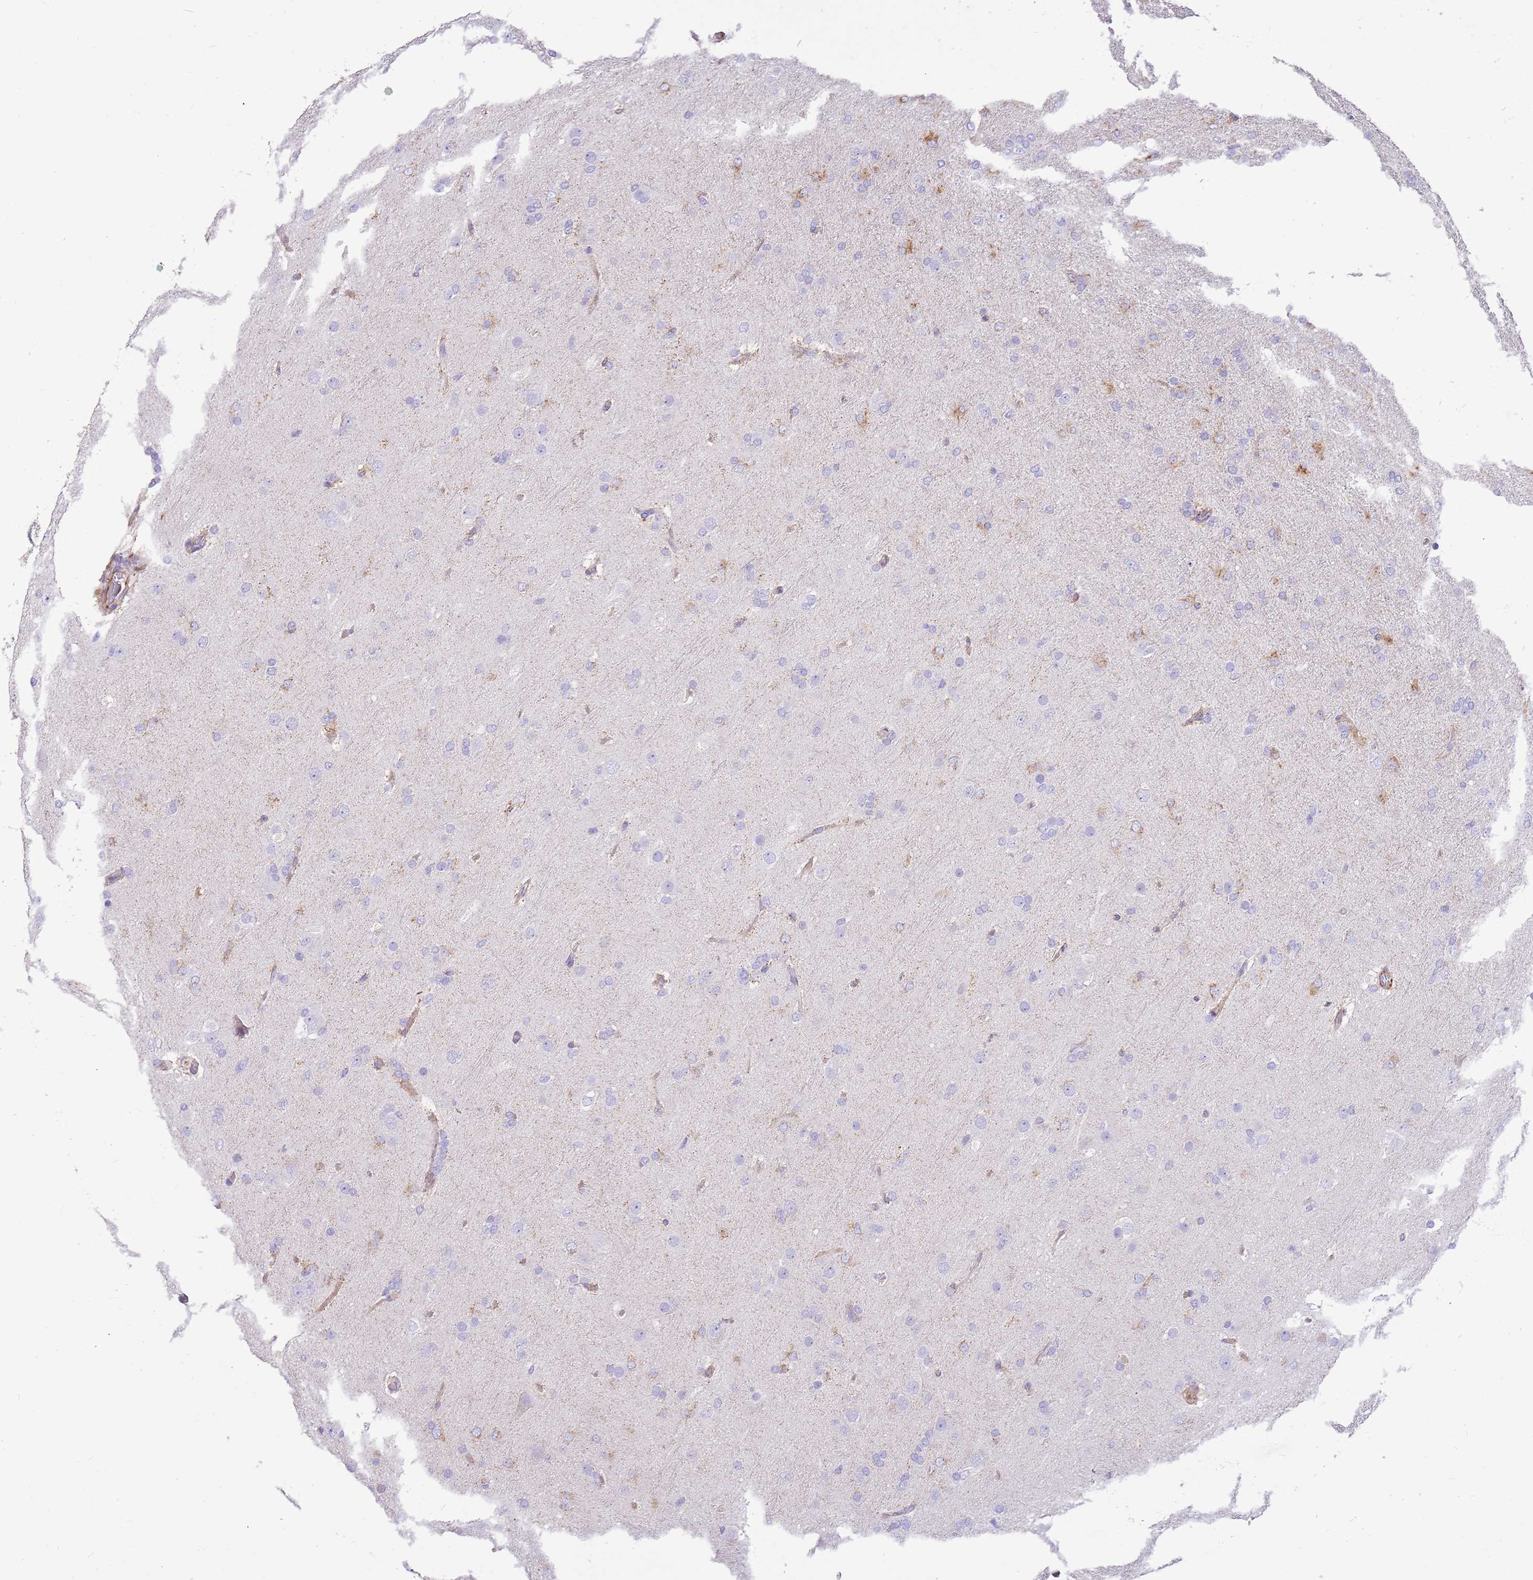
{"staining": {"intensity": "negative", "quantity": "none", "location": "none"}, "tissue": "glioma", "cell_type": "Tumor cells", "image_type": "cancer", "snomed": [{"axis": "morphology", "description": "Glioma, malignant, Low grade"}, {"axis": "topography", "description": "Brain"}], "caption": "Immunohistochemistry histopathology image of neoplastic tissue: glioma stained with DAB (3,3'-diaminobenzidine) displays no significant protein staining in tumor cells. (DAB (3,3'-diaminobenzidine) immunohistochemistry visualized using brightfield microscopy, high magnification).", "gene": "ZDHHC1", "patient": {"sex": "male", "age": 65}}